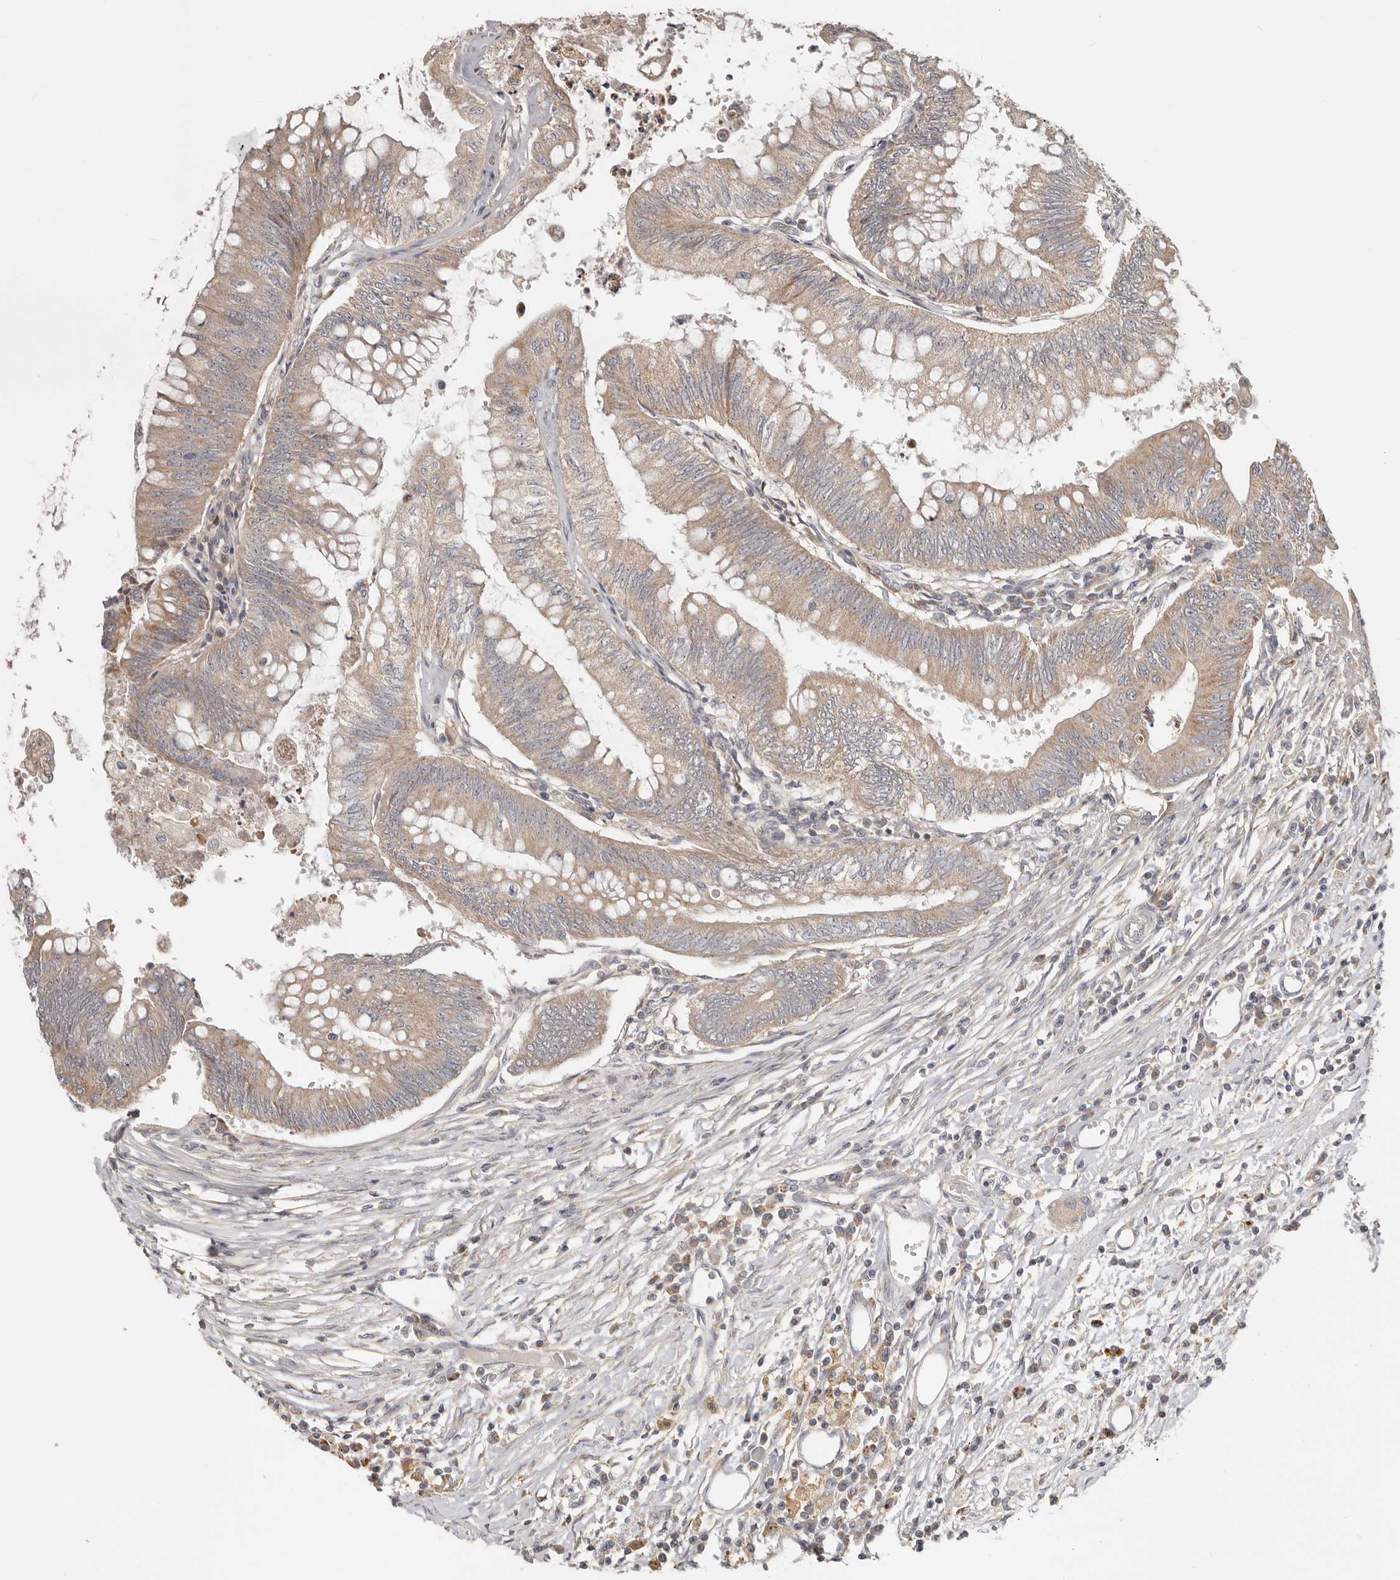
{"staining": {"intensity": "moderate", "quantity": "25%-75%", "location": "cytoplasmic/membranous"}, "tissue": "colorectal cancer", "cell_type": "Tumor cells", "image_type": "cancer", "snomed": [{"axis": "morphology", "description": "Adenoma, NOS"}, {"axis": "morphology", "description": "Adenocarcinoma, NOS"}, {"axis": "topography", "description": "Colon"}], "caption": "High-power microscopy captured an immunohistochemistry (IHC) photomicrograph of colorectal adenocarcinoma, revealing moderate cytoplasmic/membranous expression in approximately 25%-75% of tumor cells.", "gene": "LRP6", "patient": {"sex": "male", "age": 79}}